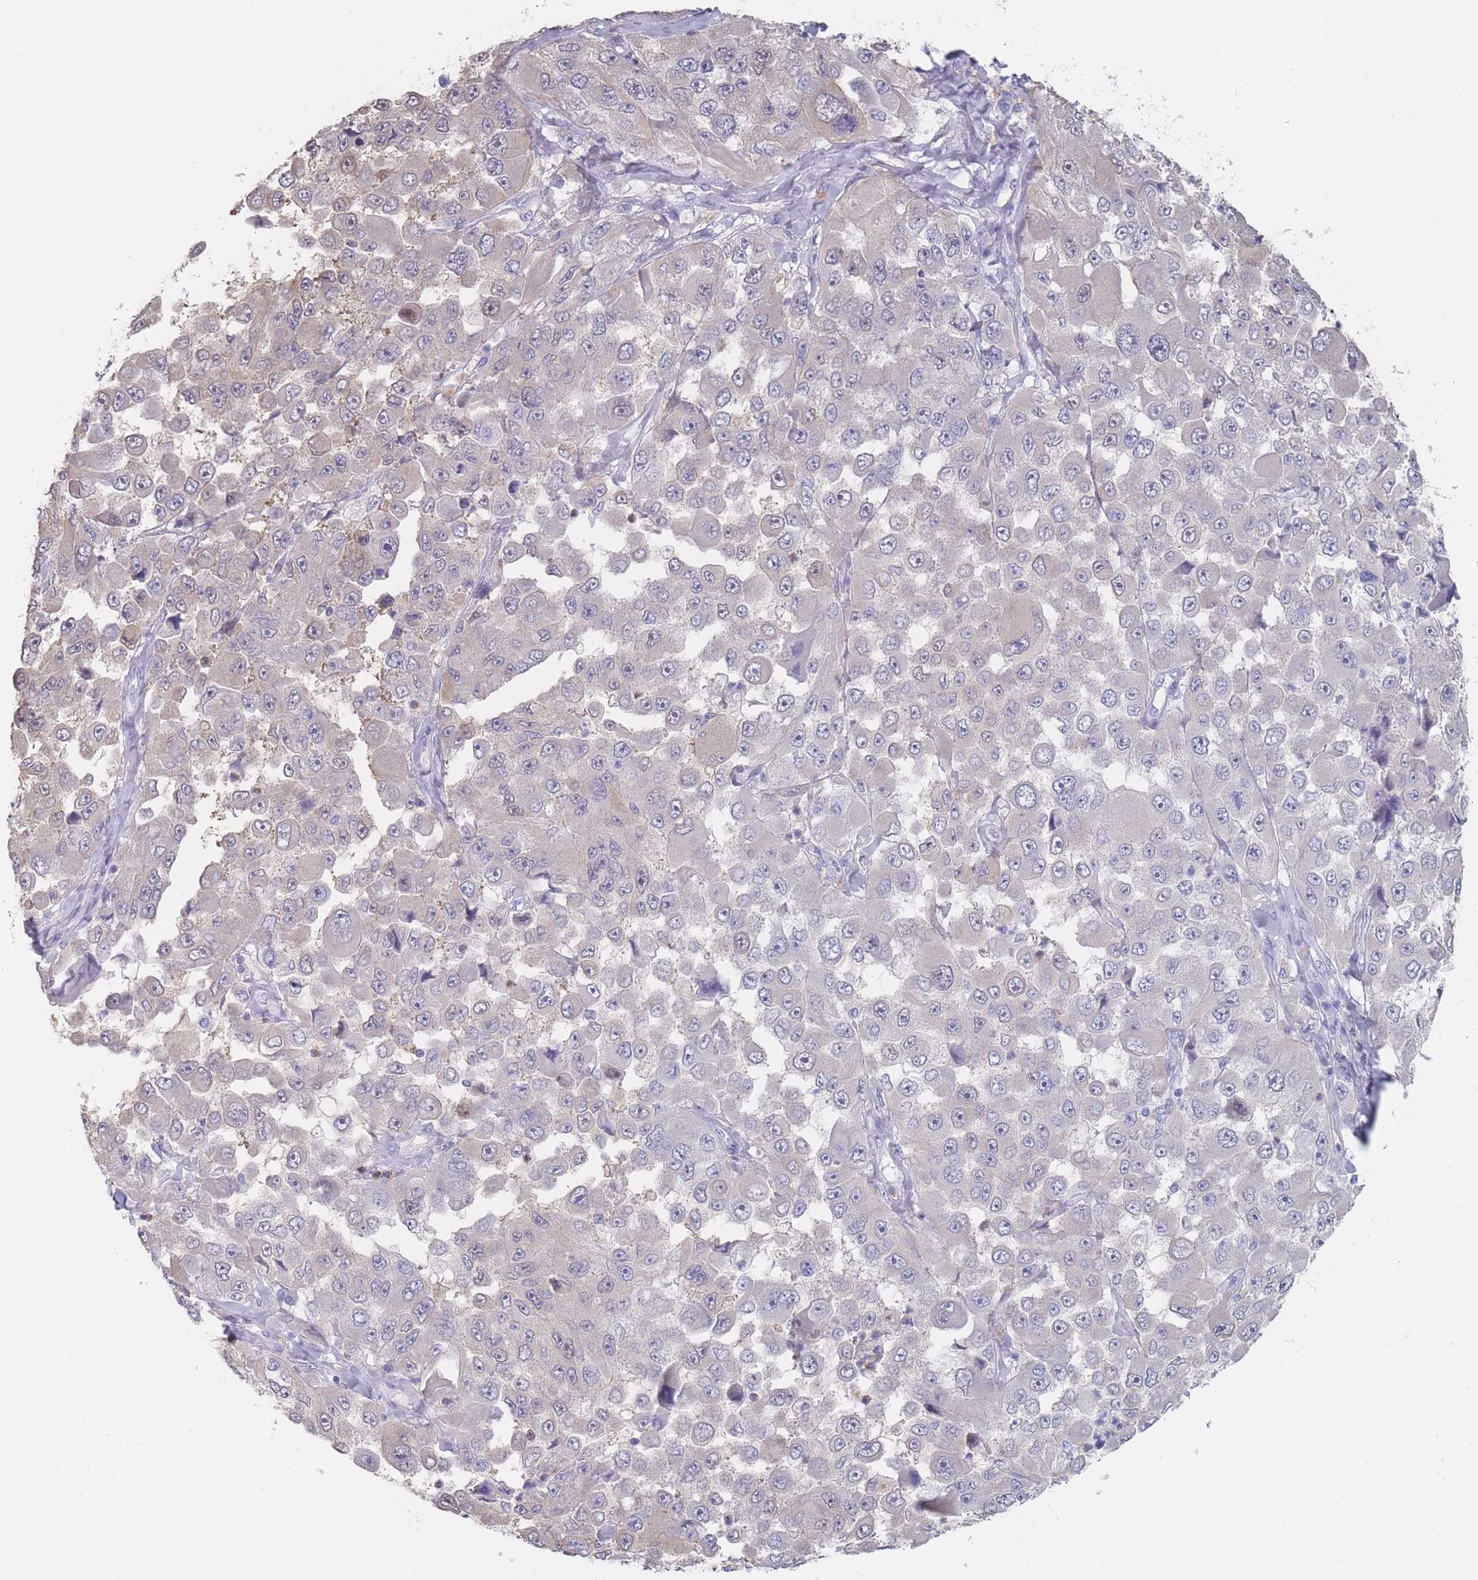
{"staining": {"intensity": "negative", "quantity": "none", "location": "none"}, "tissue": "melanoma", "cell_type": "Tumor cells", "image_type": "cancer", "snomed": [{"axis": "morphology", "description": "Malignant melanoma, Metastatic site"}, {"axis": "topography", "description": "Lymph node"}], "caption": "Immunohistochemistry (IHC) of malignant melanoma (metastatic site) exhibits no expression in tumor cells. The staining is performed using DAB (3,3'-diaminobenzidine) brown chromogen with nuclei counter-stained in using hematoxylin.", "gene": "CYP51A1", "patient": {"sex": "male", "age": 62}}